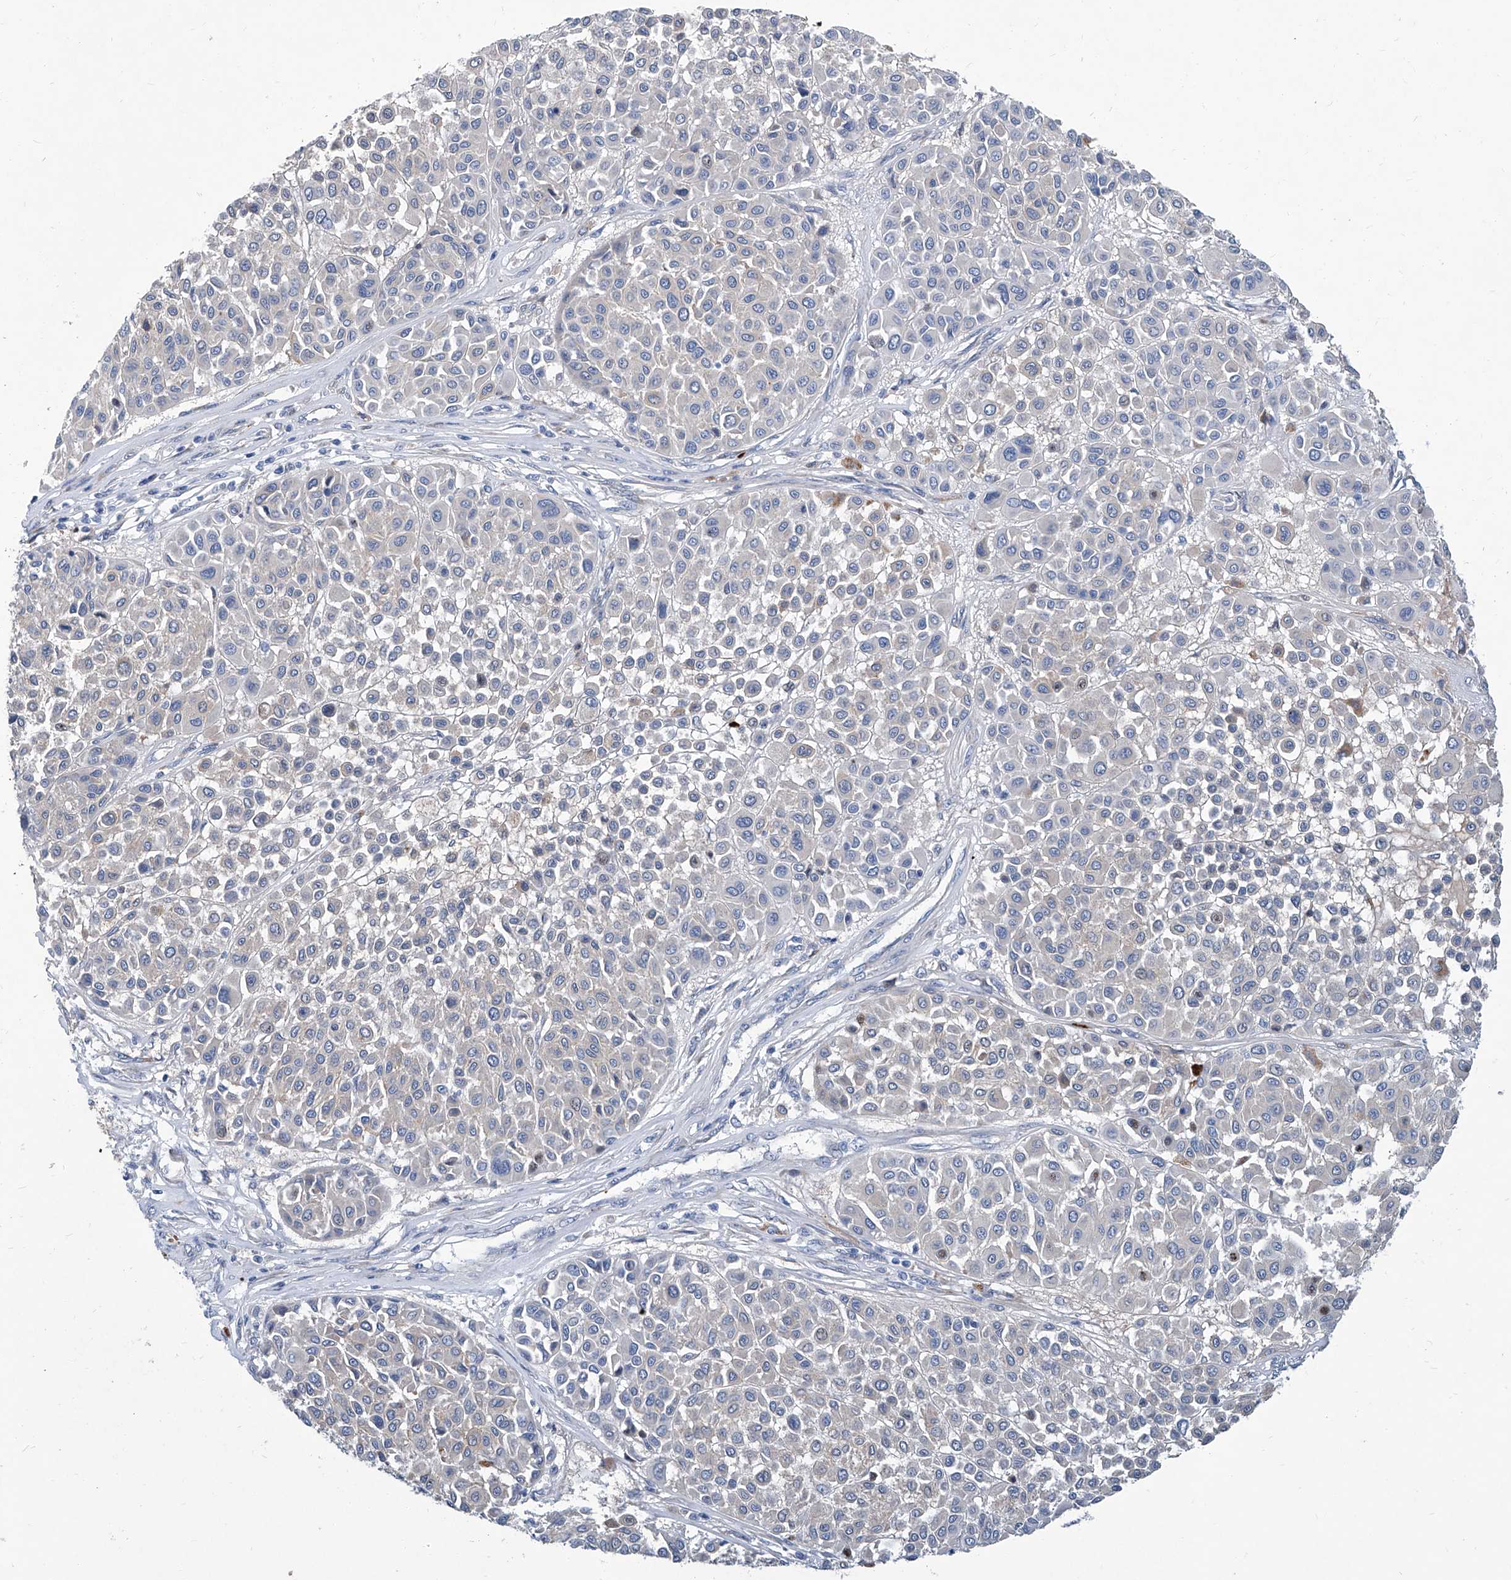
{"staining": {"intensity": "negative", "quantity": "none", "location": "none"}, "tissue": "melanoma", "cell_type": "Tumor cells", "image_type": "cancer", "snomed": [{"axis": "morphology", "description": "Malignant melanoma, Metastatic site"}, {"axis": "topography", "description": "Soft tissue"}], "caption": "An immunohistochemistry micrograph of malignant melanoma (metastatic site) is shown. There is no staining in tumor cells of malignant melanoma (metastatic site). (Stains: DAB (3,3'-diaminobenzidine) immunohistochemistry with hematoxylin counter stain, Microscopy: brightfield microscopy at high magnification).", "gene": "FPR2", "patient": {"sex": "male", "age": 41}}